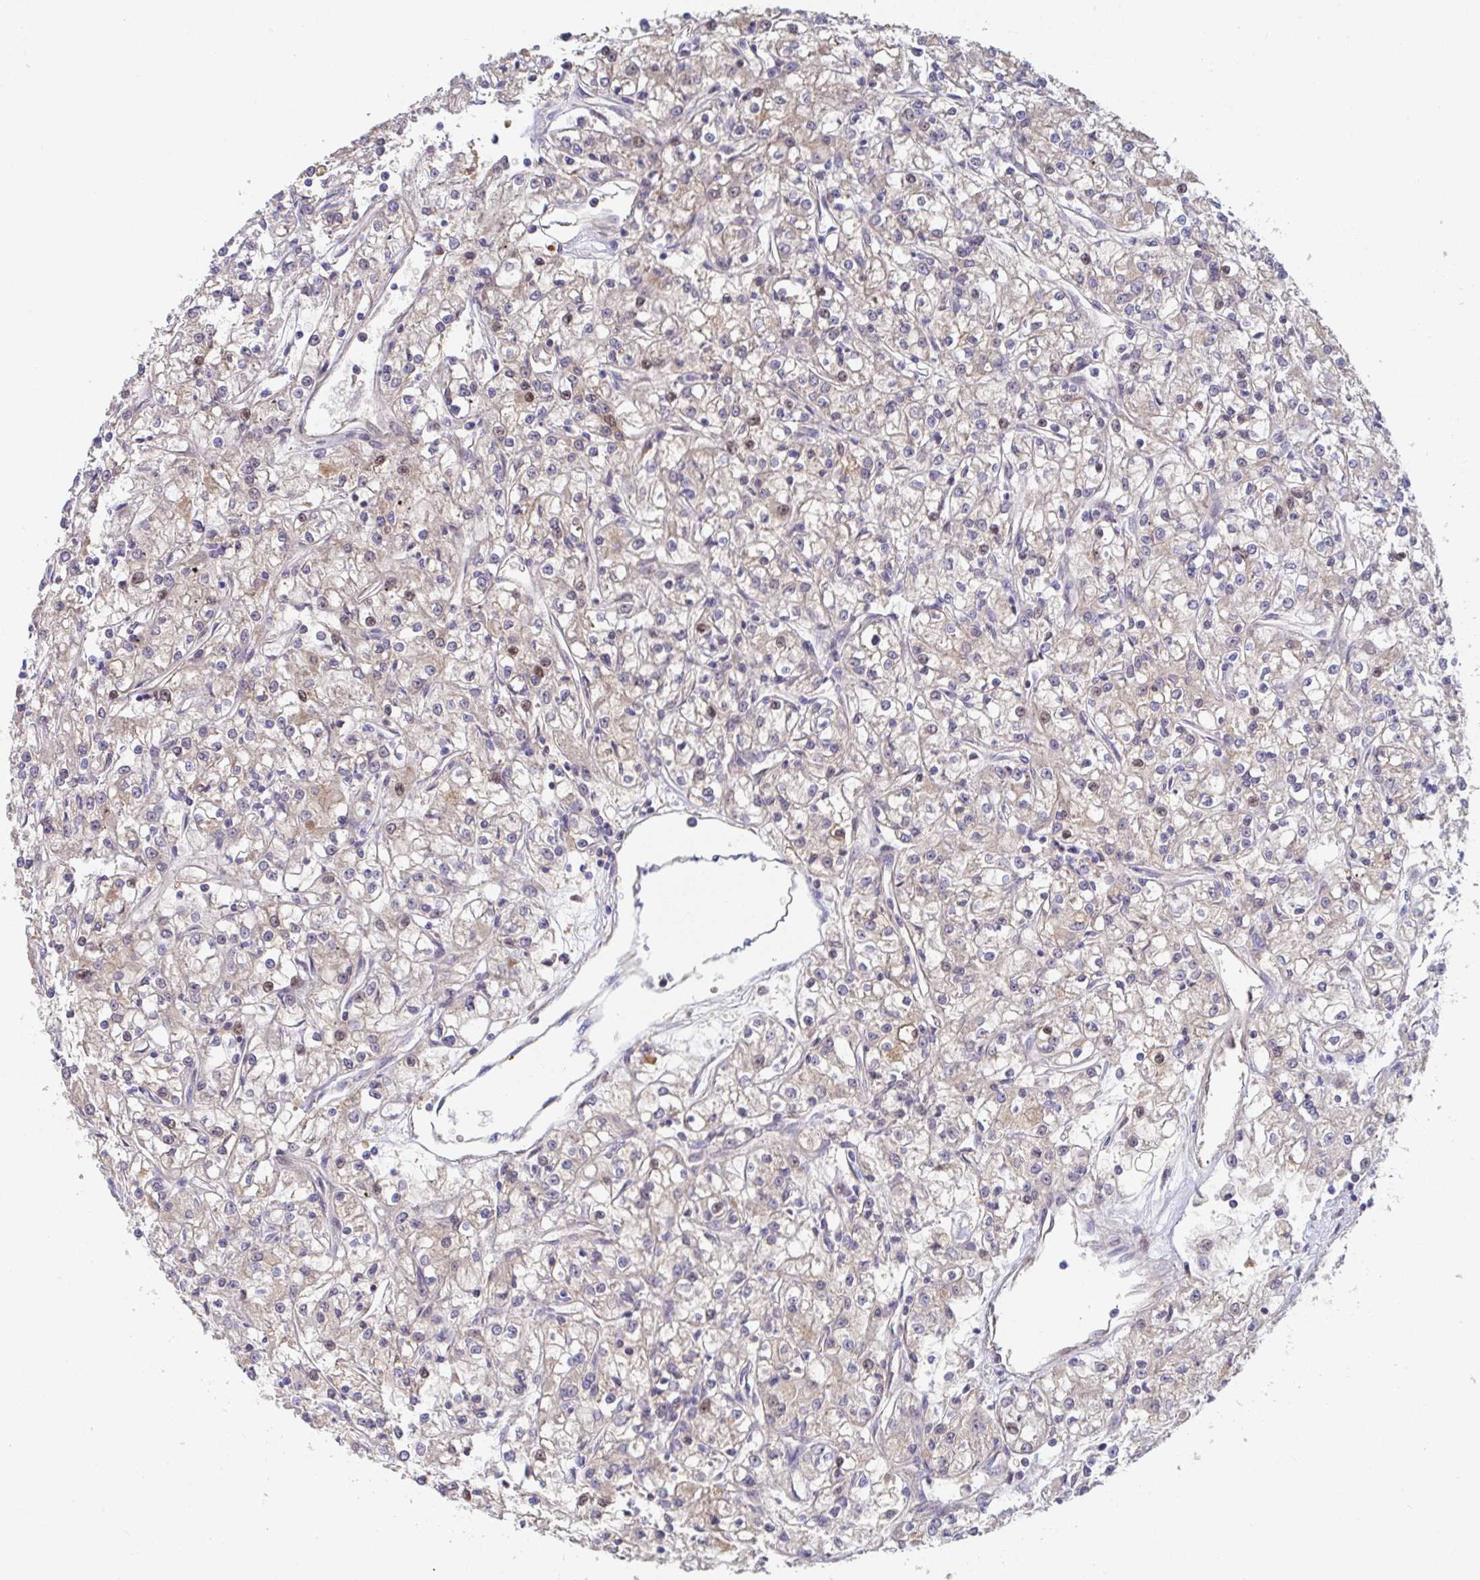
{"staining": {"intensity": "moderate", "quantity": "<25%", "location": "nuclear"}, "tissue": "renal cancer", "cell_type": "Tumor cells", "image_type": "cancer", "snomed": [{"axis": "morphology", "description": "Adenocarcinoma, NOS"}, {"axis": "topography", "description": "Kidney"}], "caption": "A micrograph of renal adenocarcinoma stained for a protein exhibits moderate nuclear brown staining in tumor cells.", "gene": "ANO5", "patient": {"sex": "female", "age": 59}}